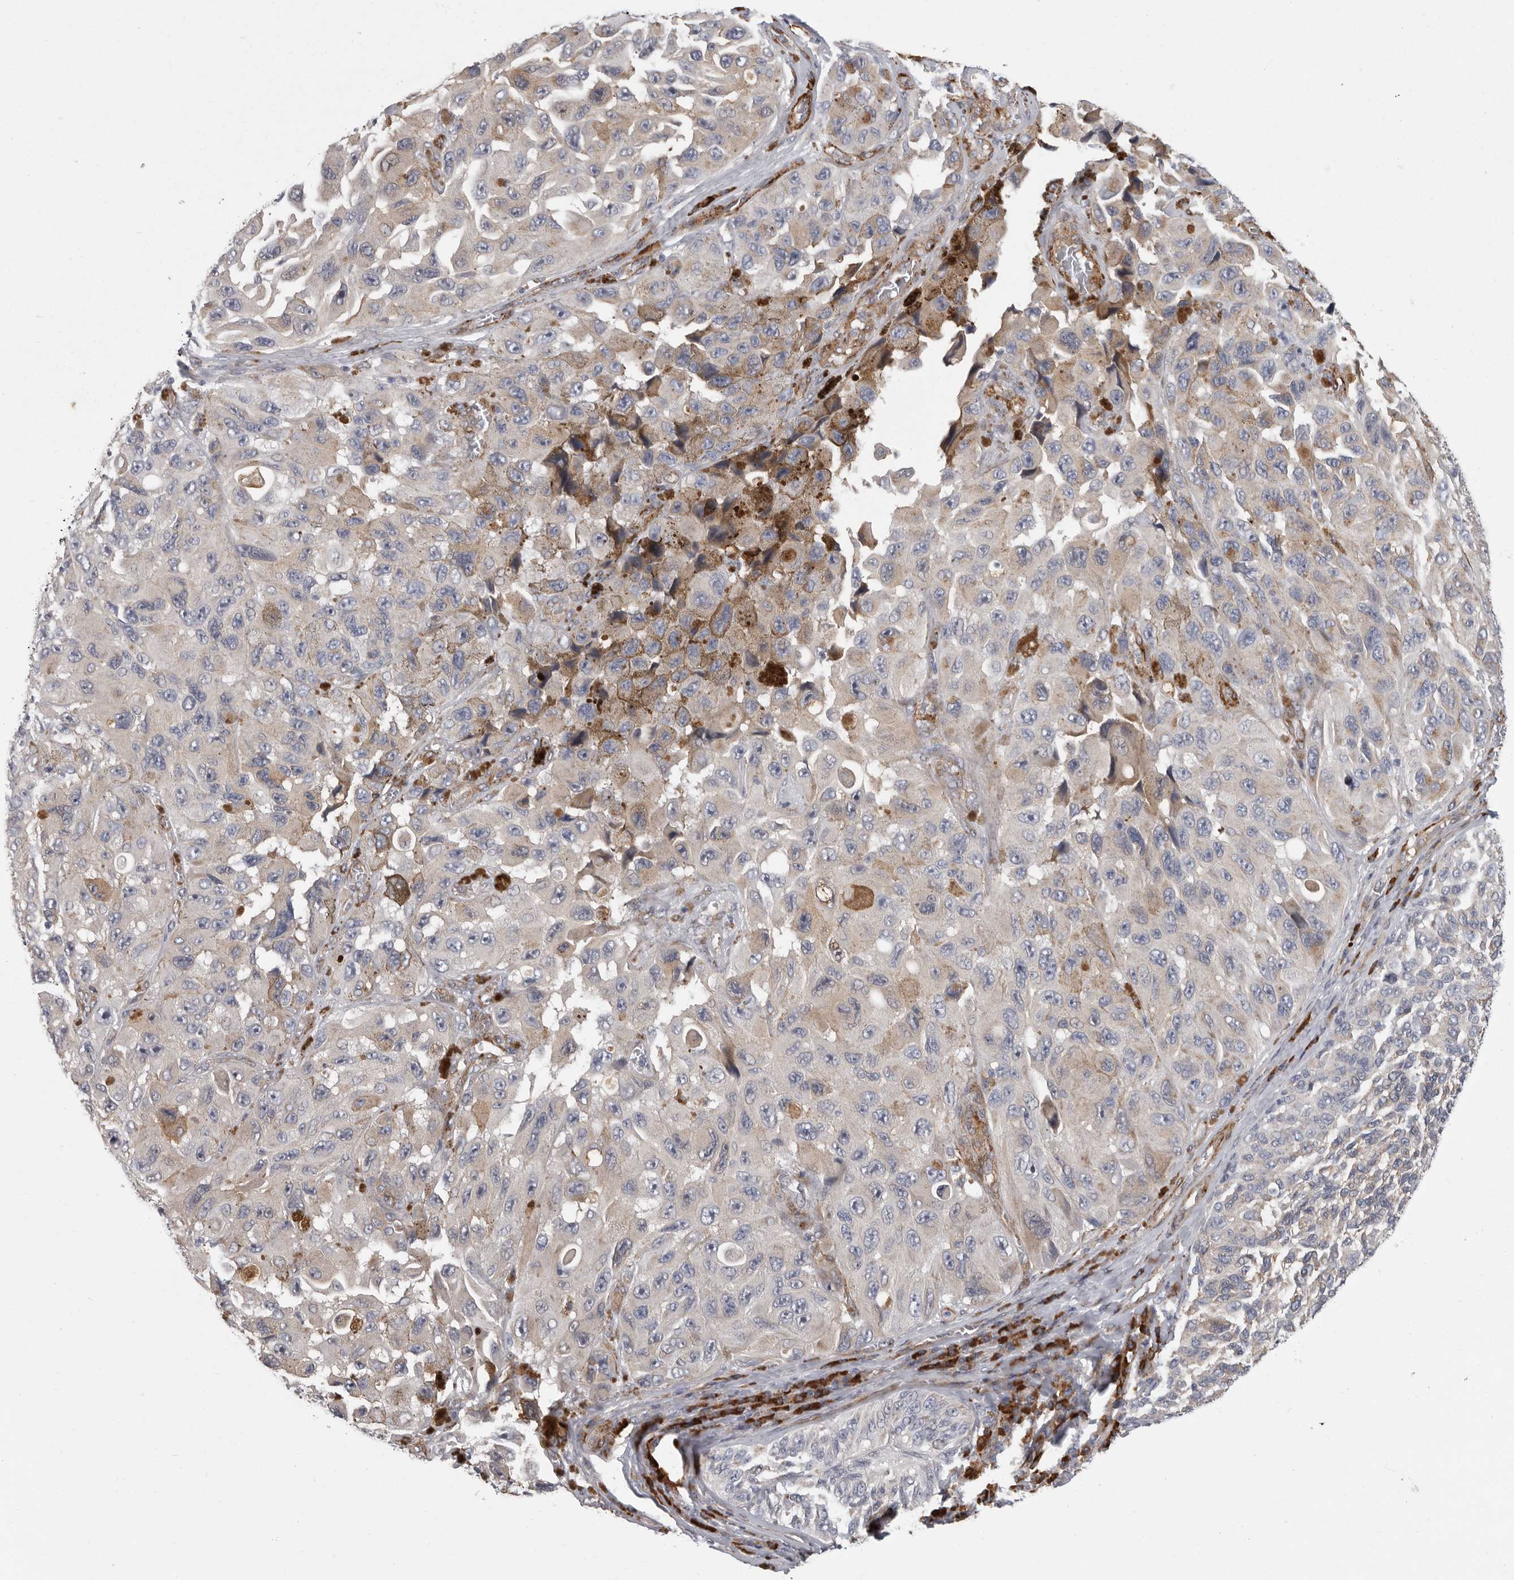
{"staining": {"intensity": "negative", "quantity": "none", "location": "none"}, "tissue": "melanoma", "cell_type": "Tumor cells", "image_type": "cancer", "snomed": [{"axis": "morphology", "description": "Malignant melanoma, NOS"}, {"axis": "topography", "description": "Skin"}], "caption": "The IHC image has no significant expression in tumor cells of malignant melanoma tissue.", "gene": "ATXN3L", "patient": {"sex": "female", "age": 73}}